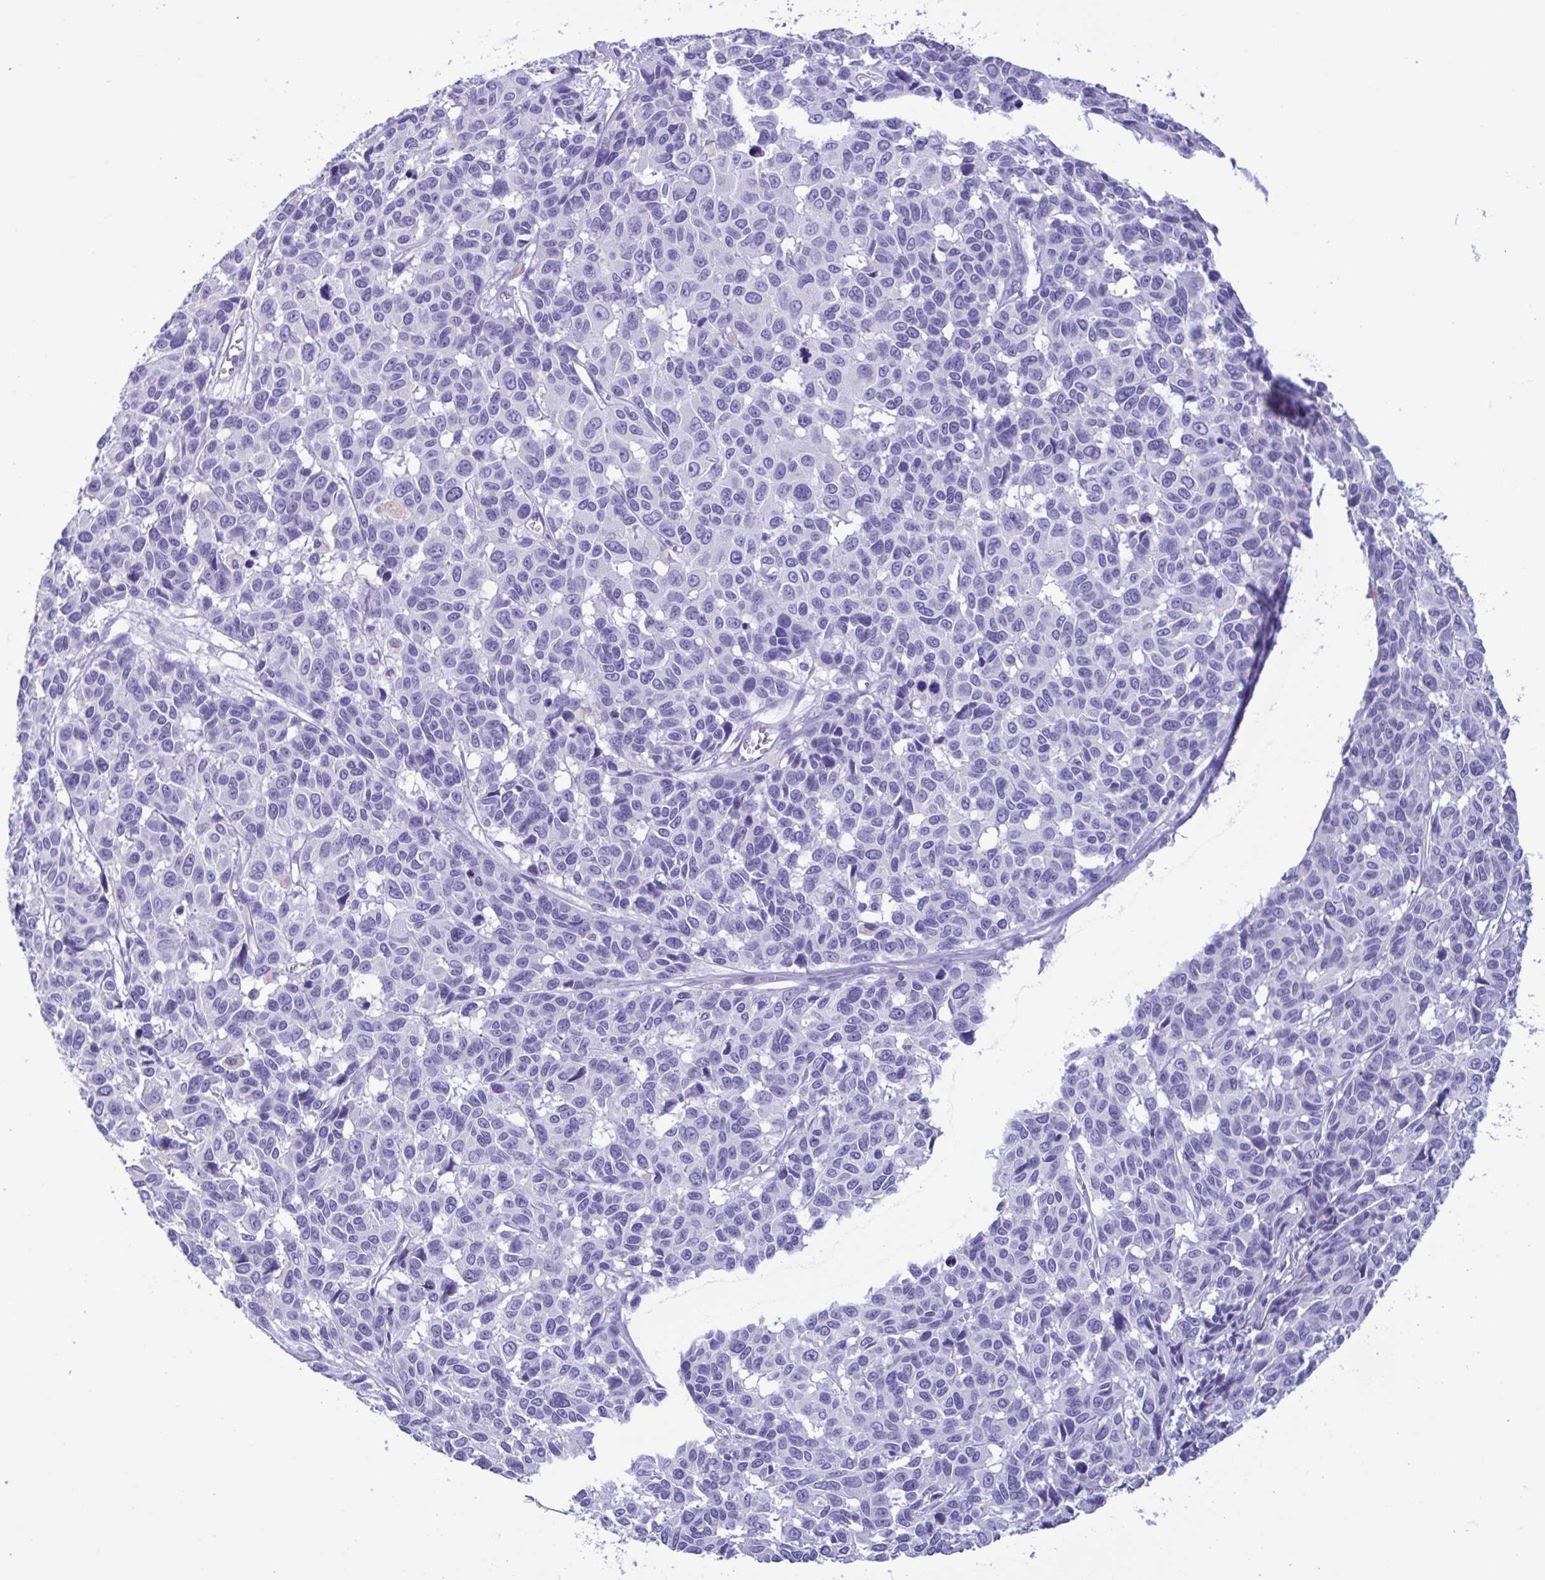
{"staining": {"intensity": "negative", "quantity": "none", "location": "none"}, "tissue": "melanoma", "cell_type": "Tumor cells", "image_type": "cancer", "snomed": [{"axis": "morphology", "description": "Malignant melanoma, NOS"}, {"axis": "topography", "description": "Skin"}], "caption": "Immunohistochemistry of melanoma reveals no positivity in tumor cells.", "gene": "TSPY2", "patient": {"sex": "female", "age": 66}}